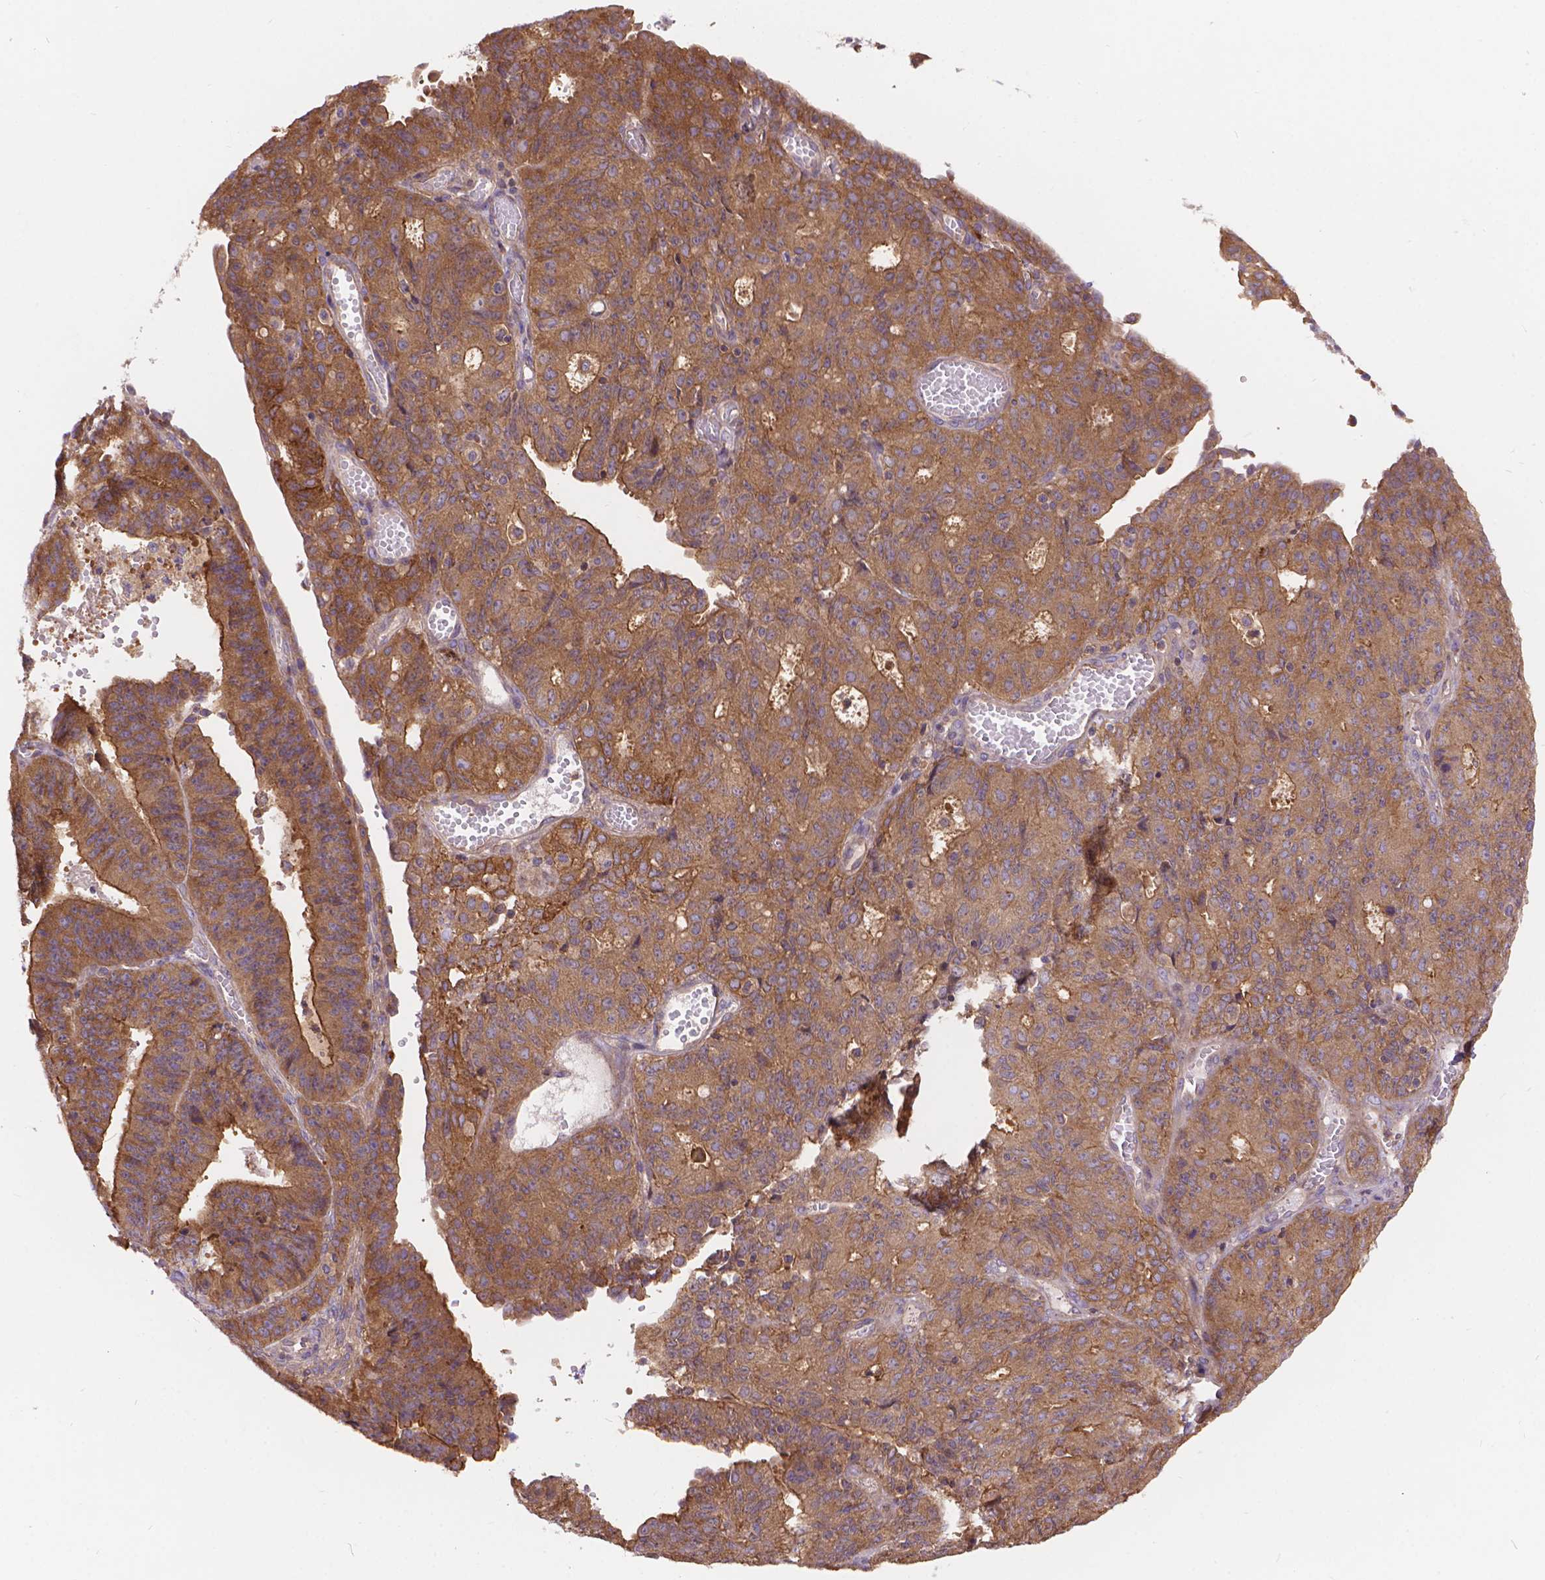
{"staining": {"intensity": "moderate", "quantity": ">75%", "location": "cytoplasmic/membranous"}, "tissue": "ovarian cancer", "cell_type": "Tumor cells", "image_type": "cancer", "snomed": [{"axis": "morphology", "description": "Carcinoma, endometroid"}, {"axis": "topography", "description": "Ovary"}], "caption": "Immunohistochemical staining of human ovarian cancer exhibits medium levels of moderate cytoplasmic/membranous protein positivity in approximately >75% of tumor cells.", "gene": "ARAP1", "patient": {"sex": "female", "age": 42}}